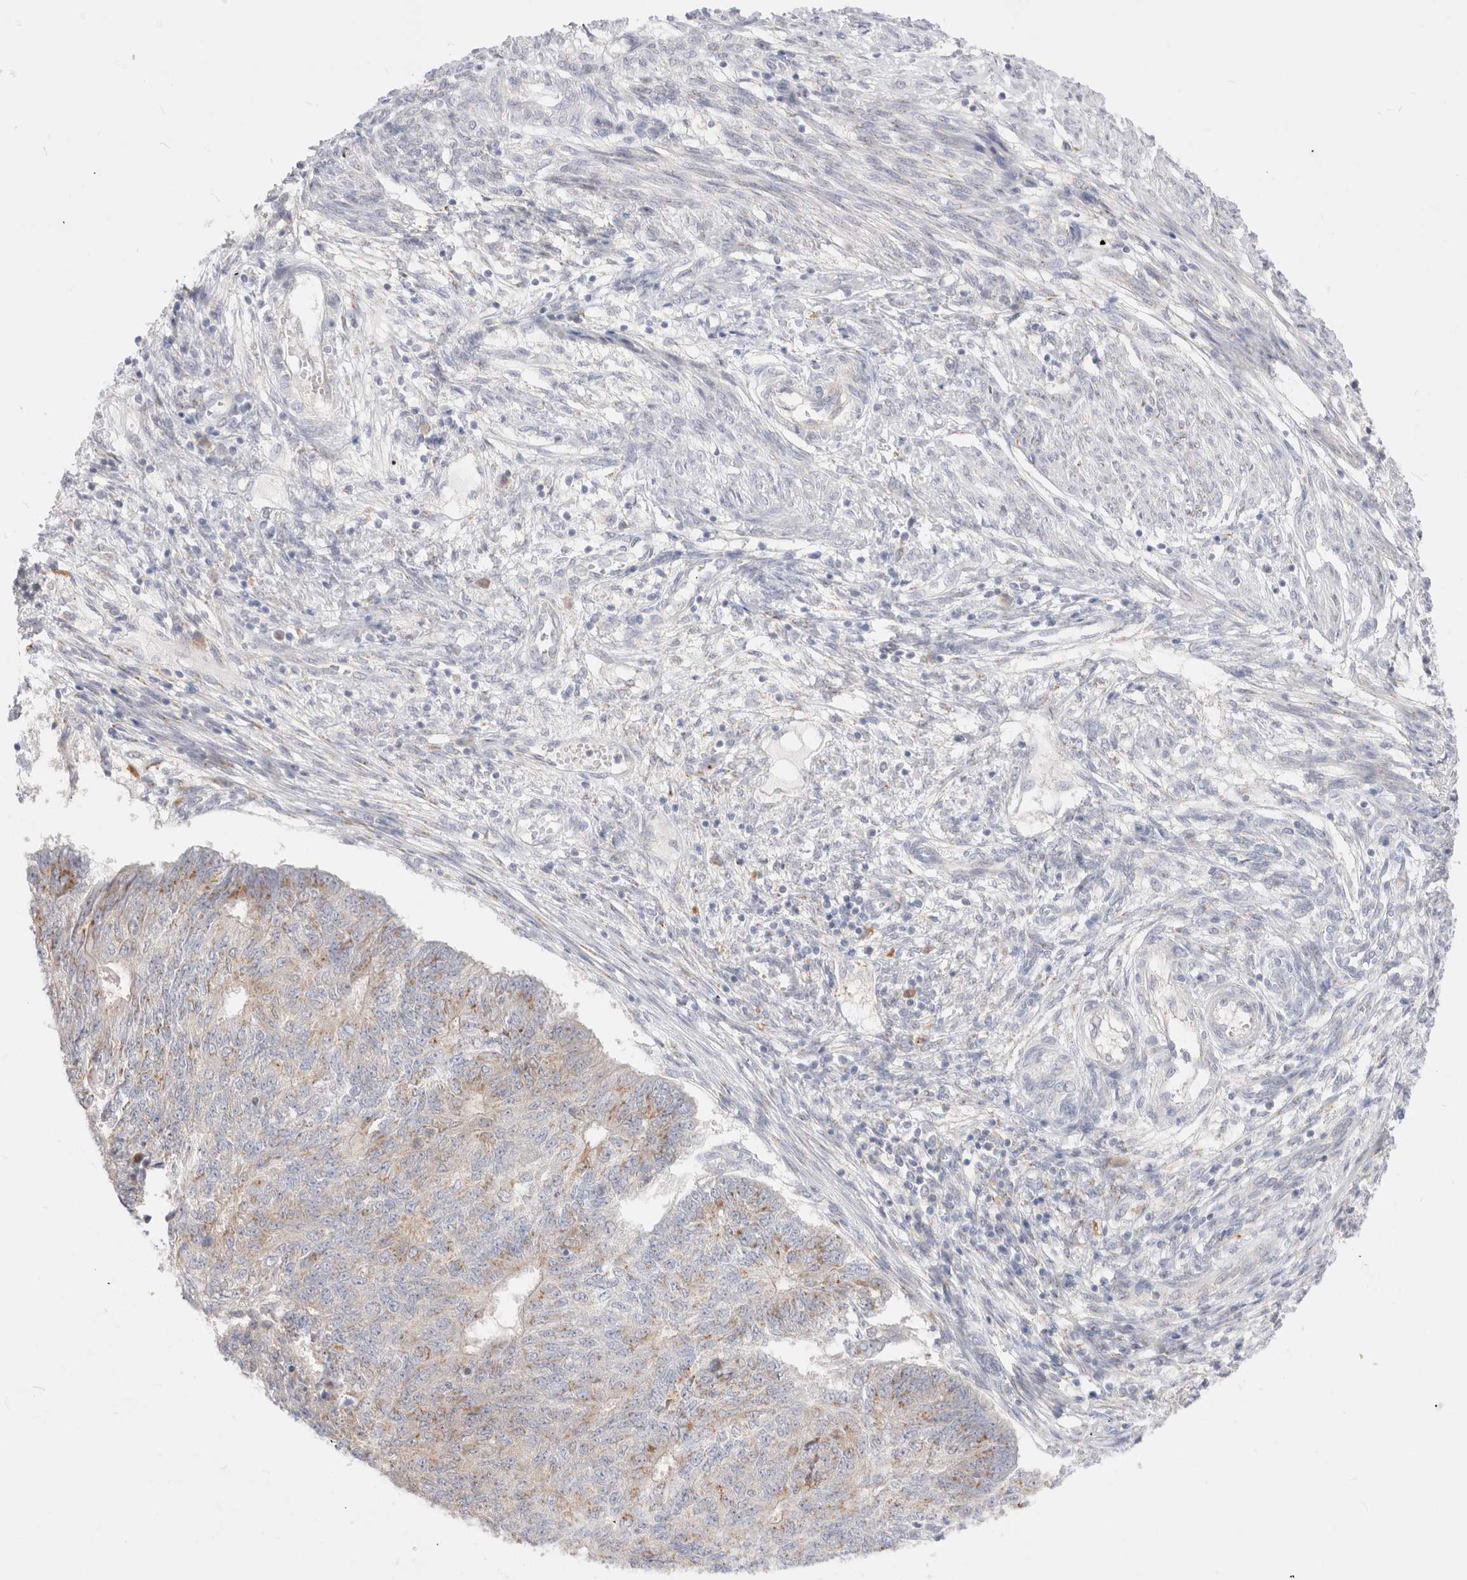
{"staining": {"intensity": "weak", "quantity": "<25%", "location": "cytoplasmic/membranous,nuclear"}, "tissue": "endometrial cancer", "cell_type": "Tumor cells", "image_type": "cancer", "snomed": [{"axis": "morphology", "description": "Adenocarcinoma, NOS"}, {"axis": "topography", "description": "Endometrium"}], "caption": "Immunohistochemical staining of endometrial cancer reveals no significant expression in tumor cells.", "gene": "EFCAB13", "patient": {"sex": "female", "age": 32}}